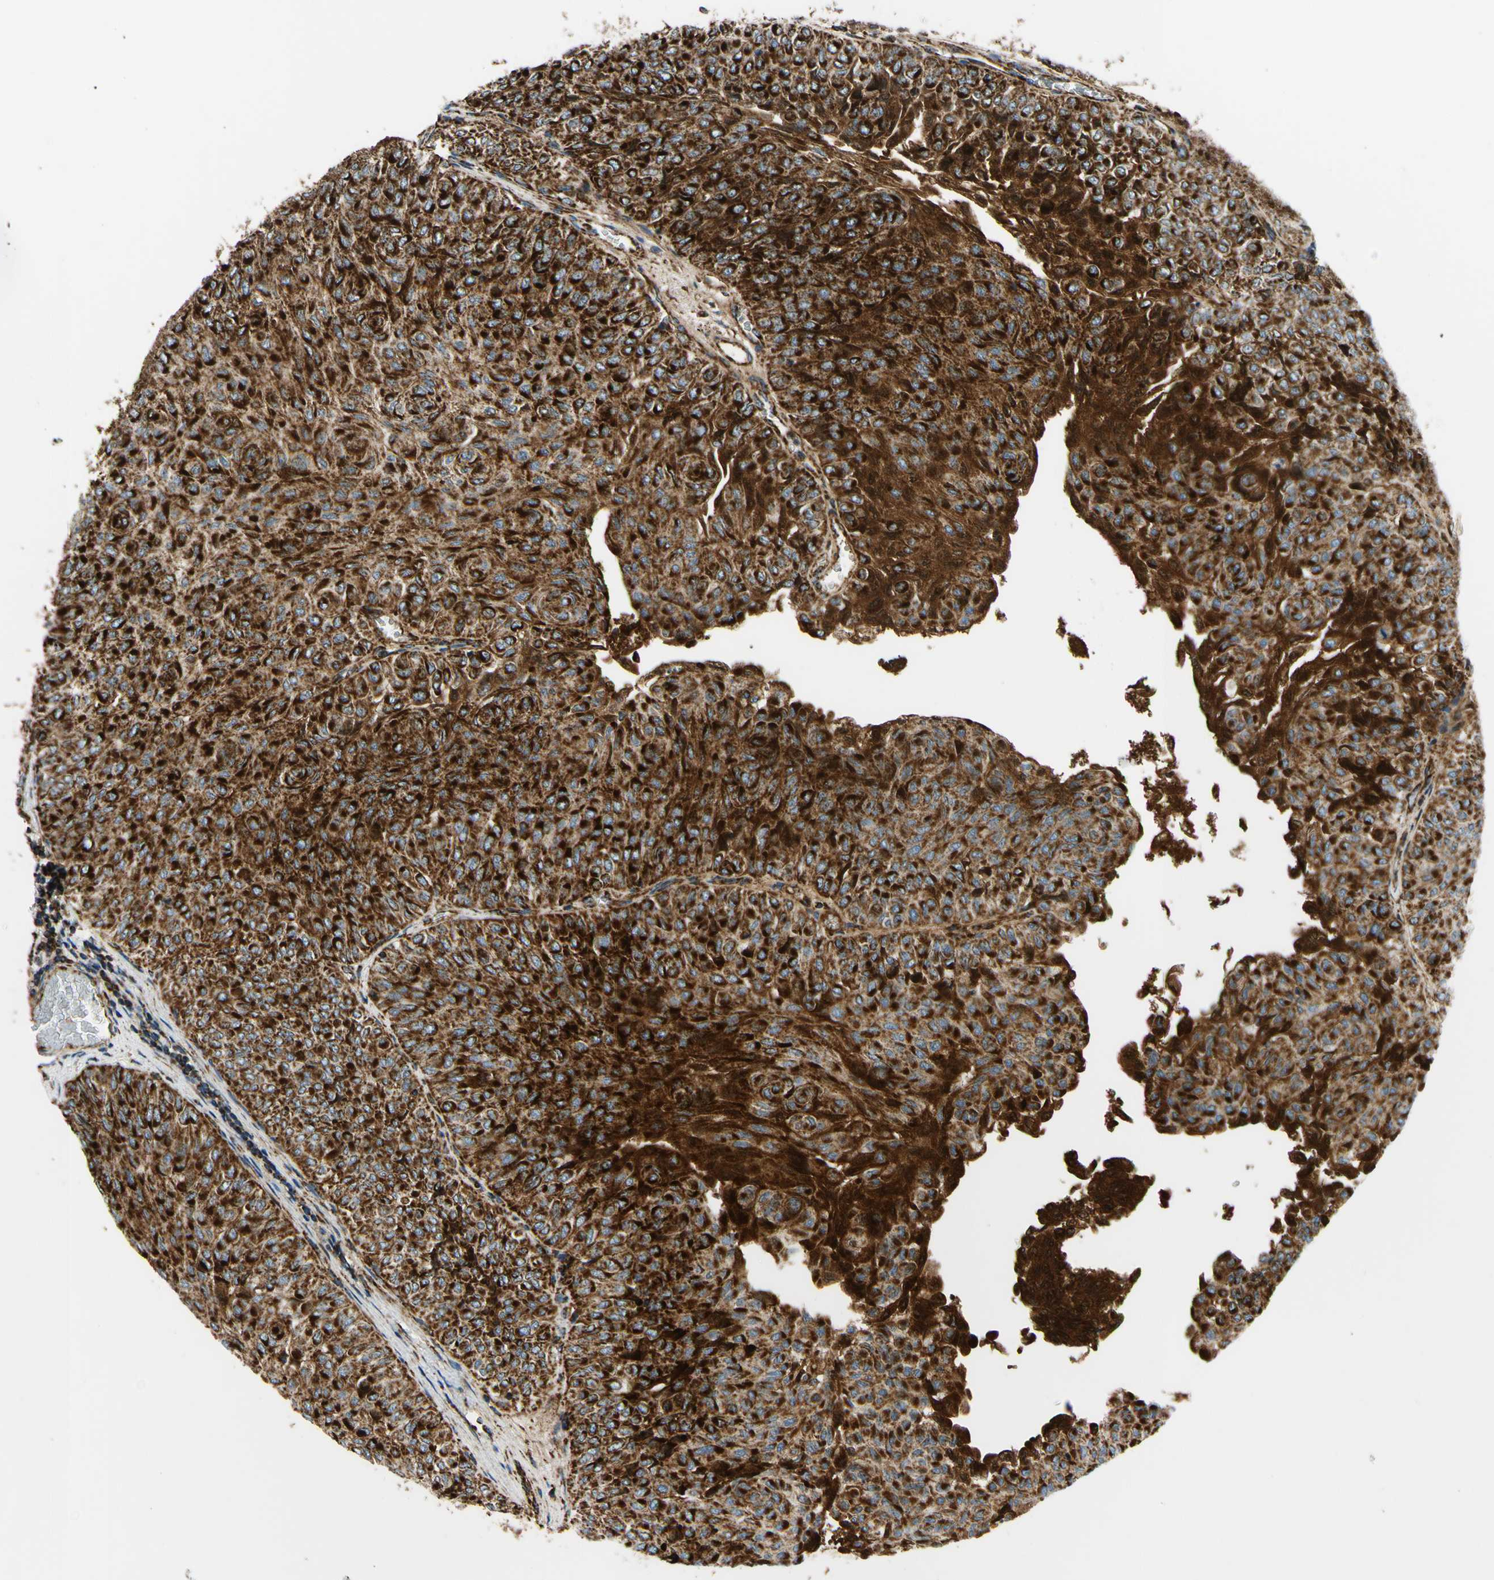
{"staining": {"intensity": "strong", "quantity": ">75%", "location": "cytoplasmic/membranous"}, "tissue": "urothelial cancer", "cell_type": "Tumor cells", "image_type": "cancer", "snomed": [{"axis": "morphology", "description": "Urothelial carcinoma, Low grade"}, {"axis": "topography", "description": "Urinary bladder"}], "caption": "Strong cytoplasmic/membranous positivity for a protein is seen in approximately >75% of tumor cells of urothelial cancer using immunohistochemistry.", "gene": "MAVS", "patient": {"sex": "male", "age": 78}}